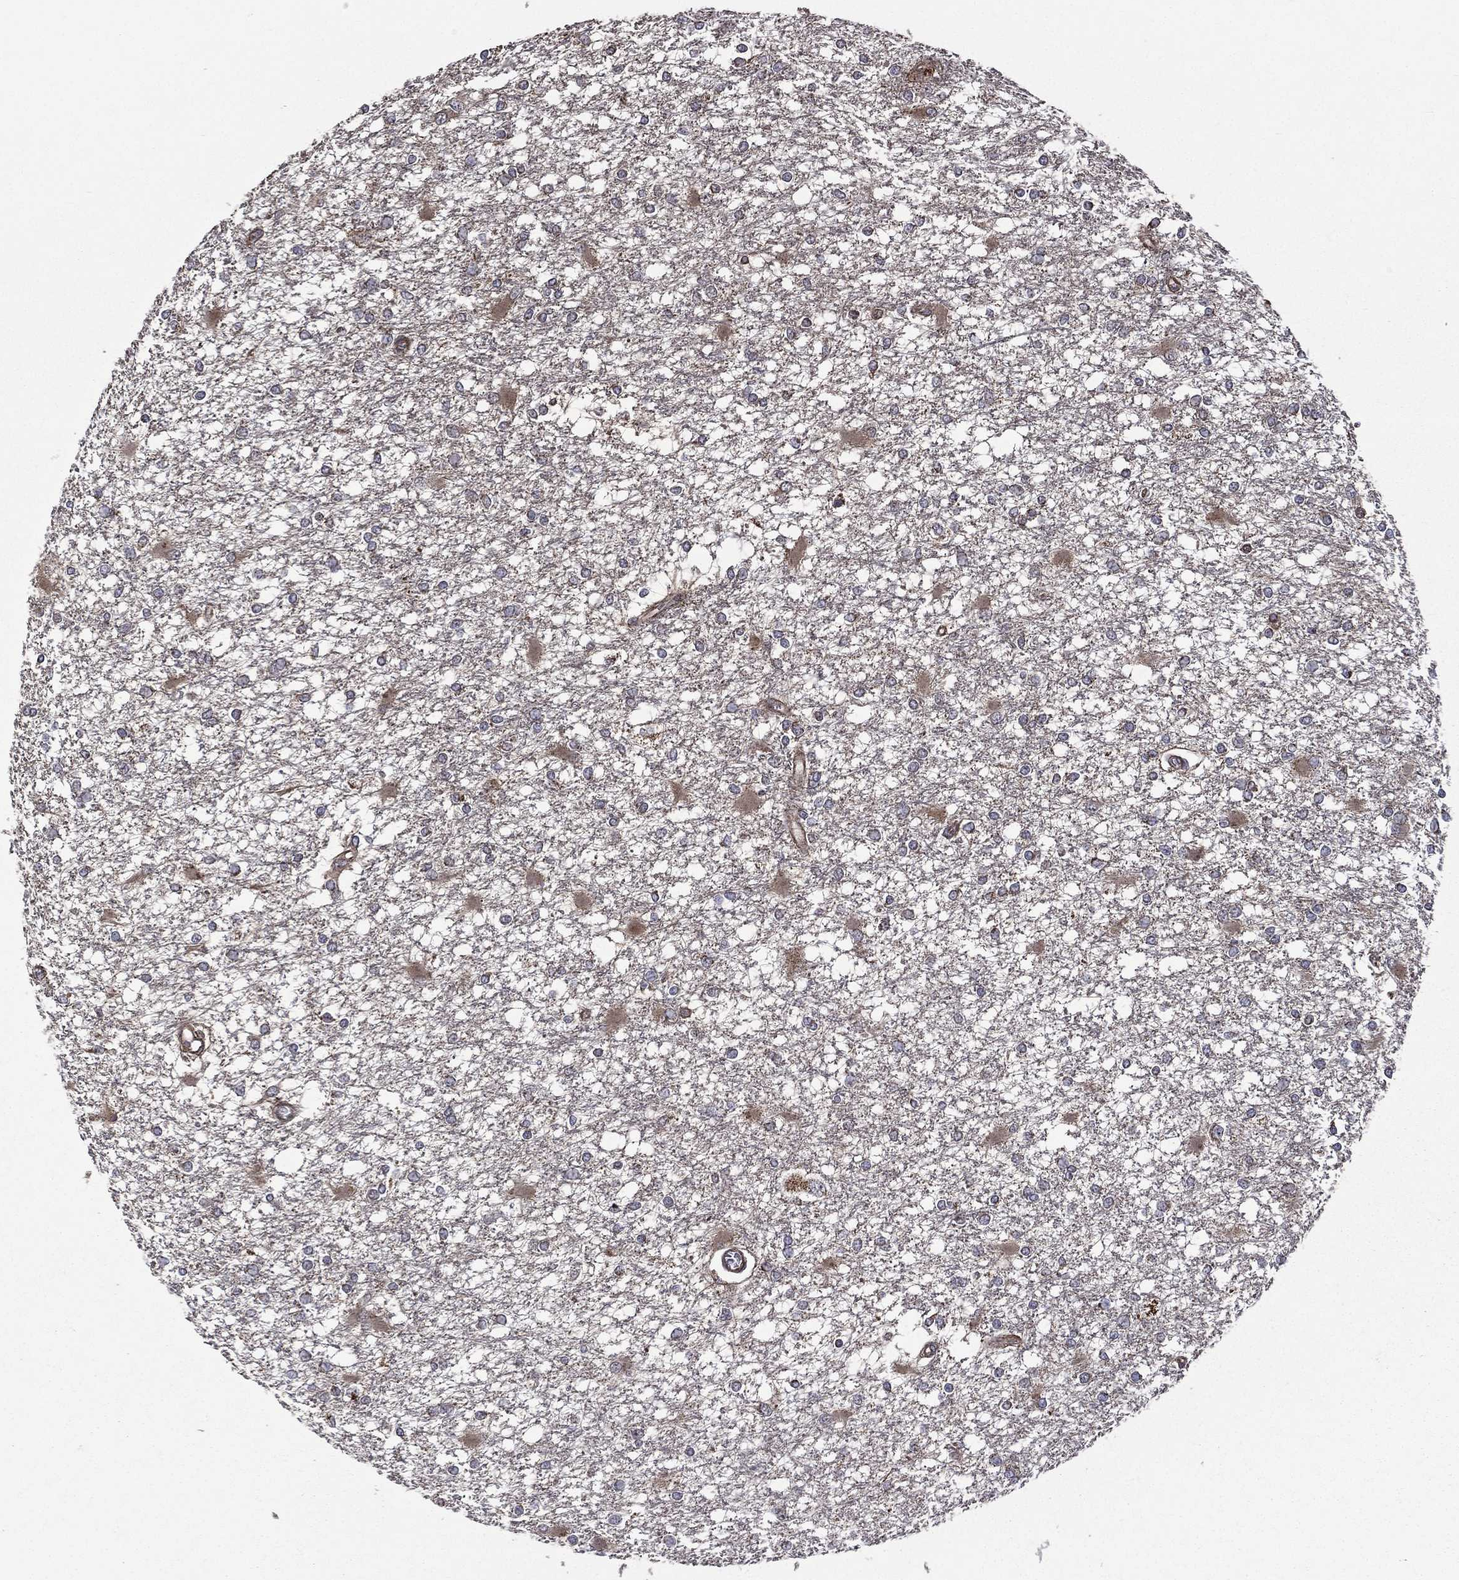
{"staining": {"intensity": "weak", "quantity": "<25%", "location": "cytoplasmic/membranous"}, "tissue": "glioma", "cell_type": "Tumor cells", "image_type": "cancer", "snomed": [{"axis": "morphology", "description": "Glioma, malignant, High grade"}, {"axis": "topography", "description": "Cerebral cortex"}], "caption": "Immunohistochemistry histopathology image of neoplastic tissue: human malignant glioma (high-grade) stained with DAB (3,3'-diaminobenzidine) reveals no significant protein staining in tumor cells. (Brightfield microscopy of DAB (3,3'-diaminobenzidine) immunohistochemistry at high magnification).", "gene": "GIMAP6", "patient": {"sex": "male", "age": 79}}